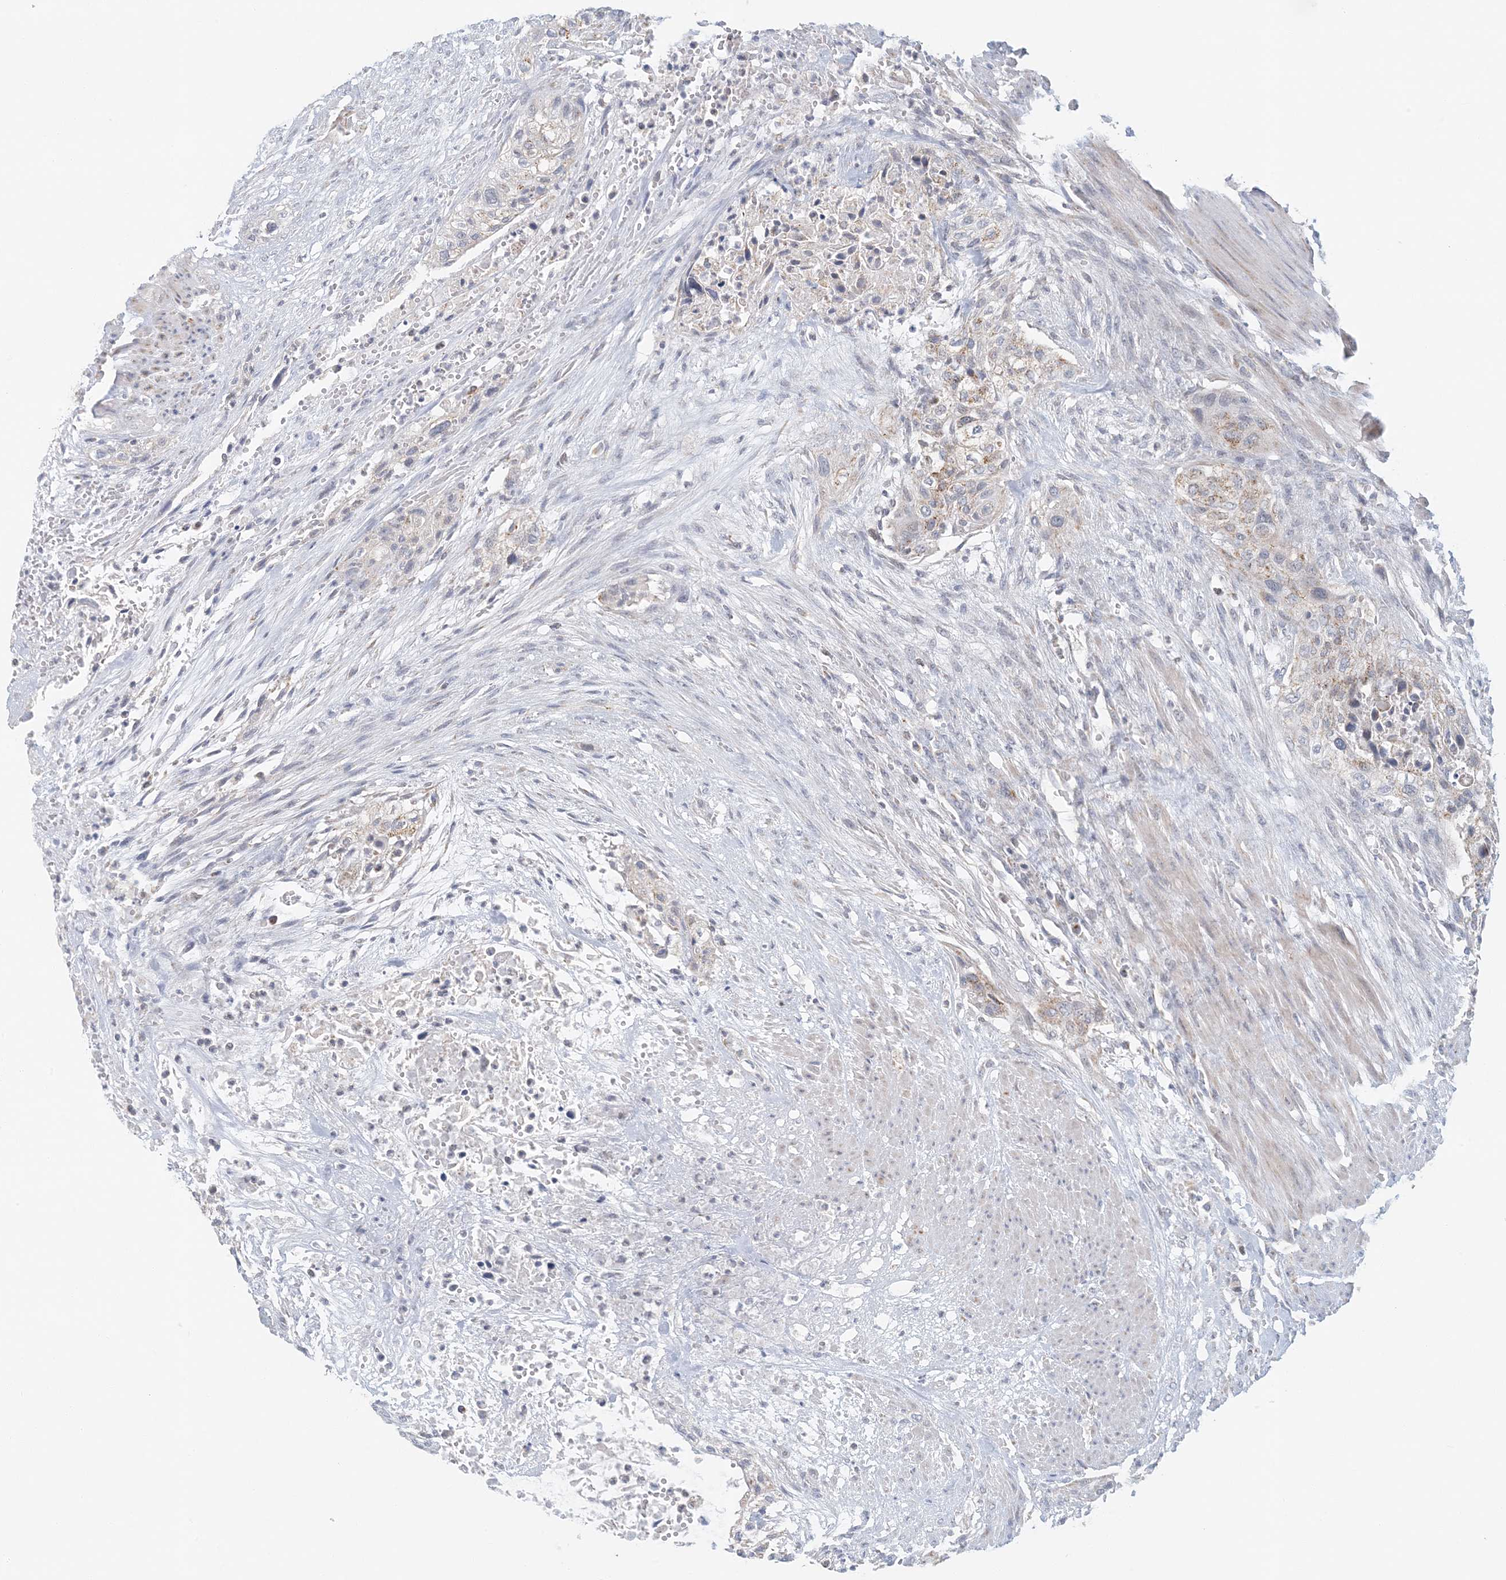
{"staining": {"intensity": "weak", "quantity": "<25%", "location": "cytoplasmic/membranous"}, "tissue": "urothelial cancer", "cell_type": "Tumor cells", "image_type": "cancer", "snomed": [{"axis": "morphology", "description": "Urothelial carcinoma, High grade"}, {"axis": "topography", "description": "Urinary bladder"}], "caption": "IHC micrograph of human high-grade urothelial carcinoma stained for a protein (brown), which shows no positivity in tumor cells.", "gene": "BDH1", "patient": {"sex": "male", "age": 35}}